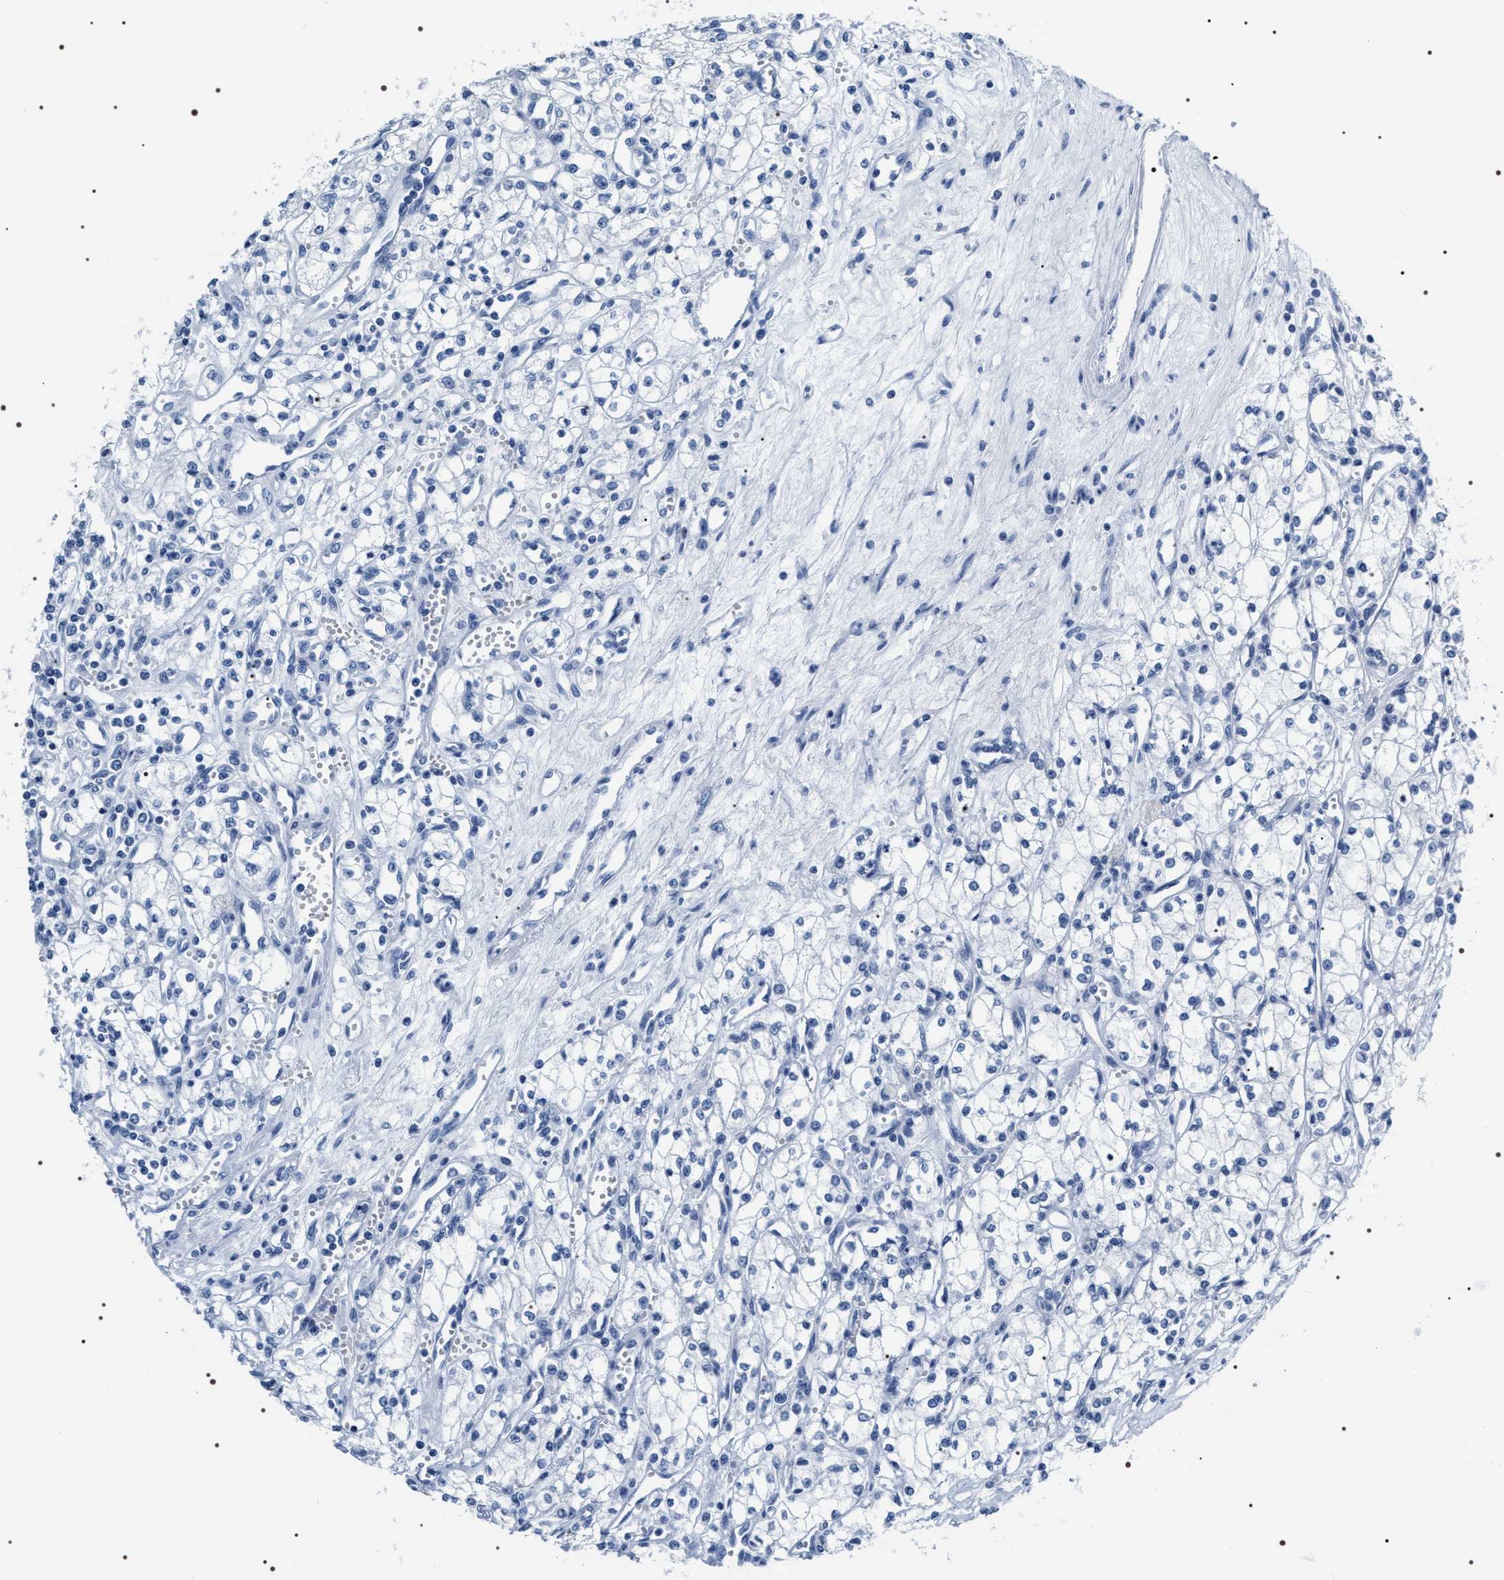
{"staining": {"intensity": "negative", "quantity": "none", "location": "none"}, "tissue": "renal cancer", "cell_type": "Tumor cells", "image_type": "cancer", "snomed": [{"axis": "morphology", "description": "Adenocarcinoma, NOS"}, {"axis": "topography", "description": "Kidney"}], "caption": "Immunohistochemistry photomicrograph of human renal cancer stained for a protein (brown), which shows no expression in tumor cells.", "gene": "ADH4", "patient": {"sex": "male", "age": 59}}